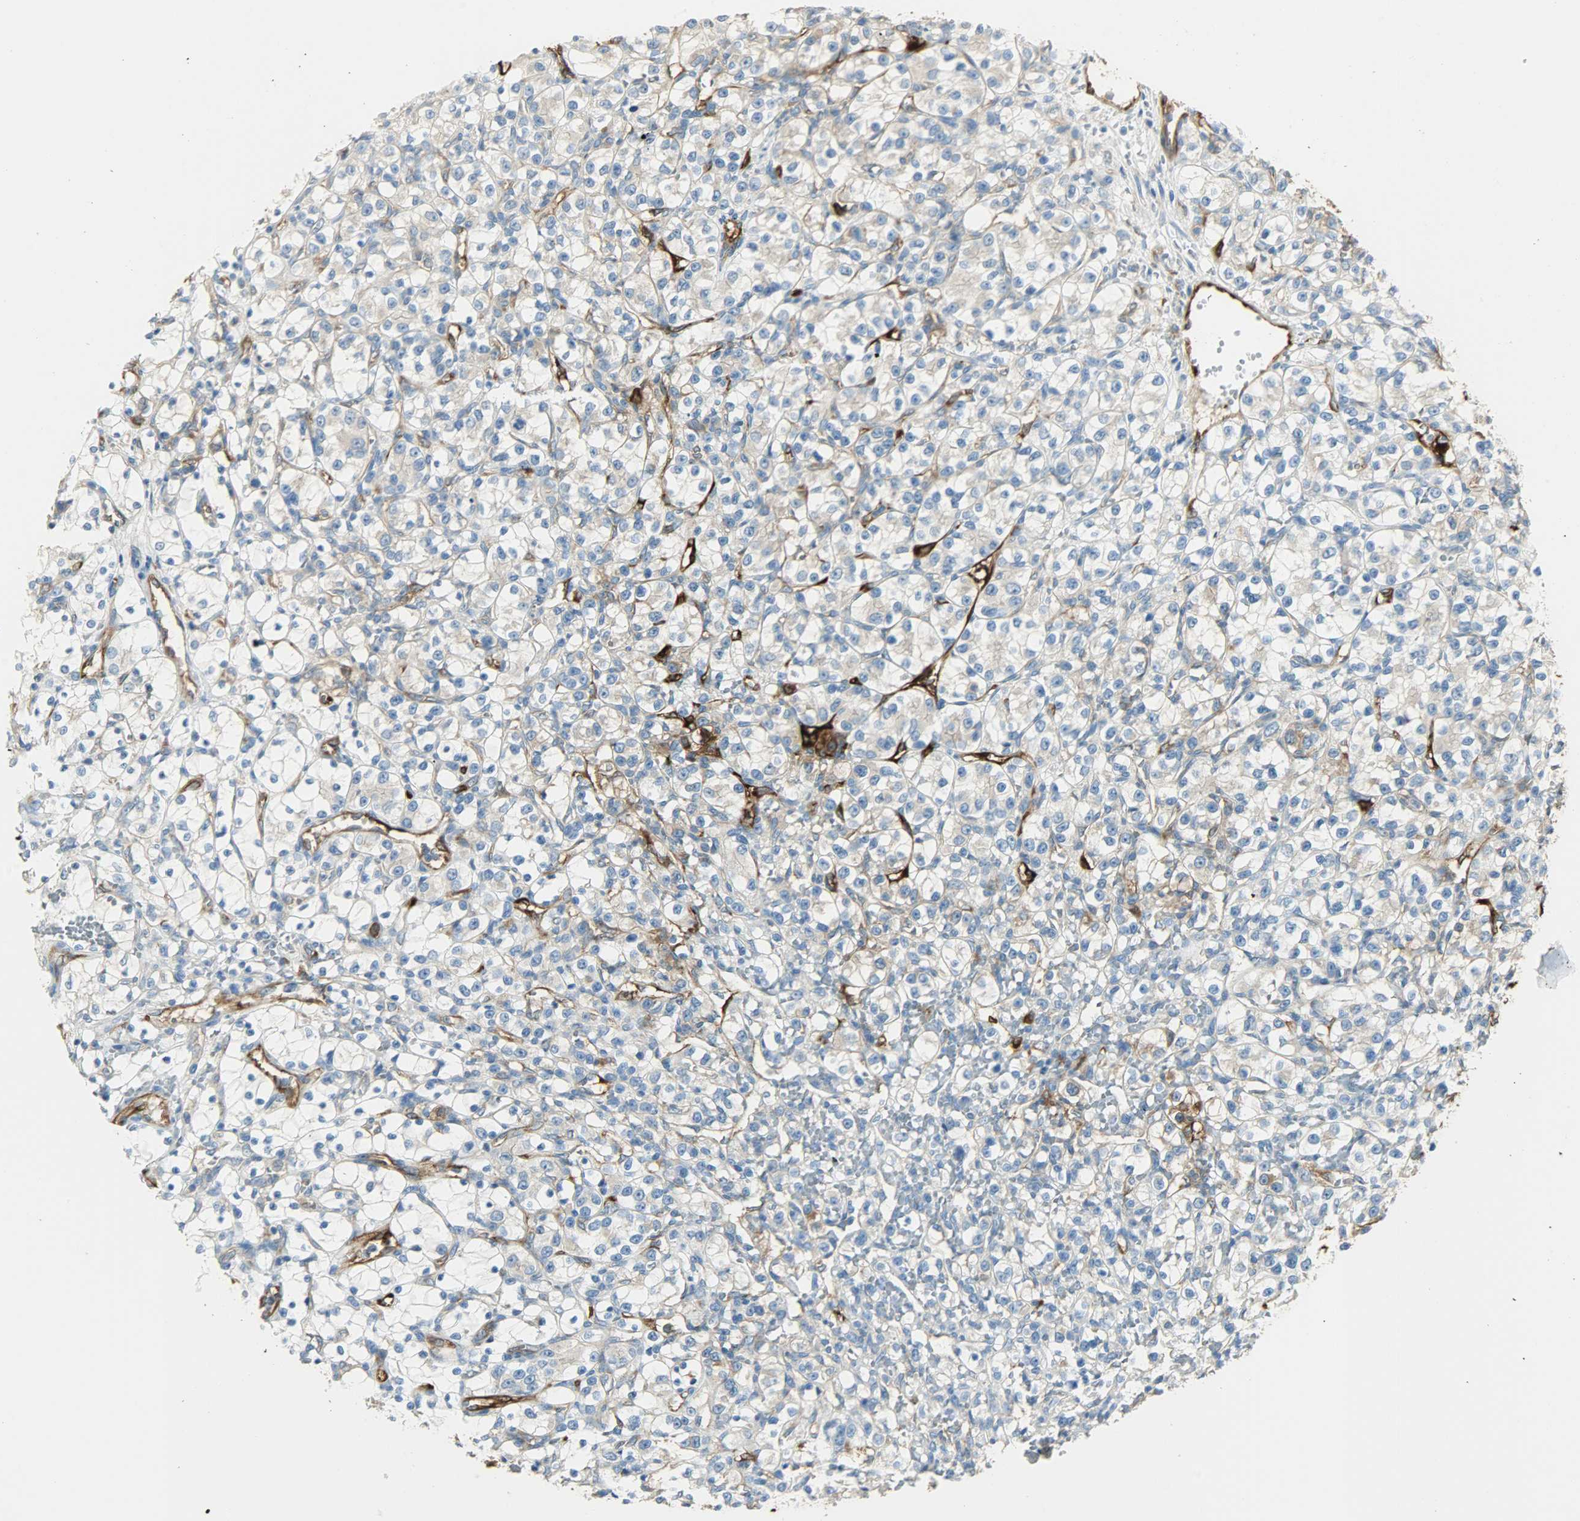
{"staining": {"intensity": "weak", "quantity": "25%-75%", "location": "cytoplasmic/membranous"}, "tissue": "renal cancer", "cell_type": "Tumor cells", "image_type": "cancer", "snomed": [{"axis": "morphology", "description": "Adenocarcinoma, NOS"}, {"axis": "topography", "description": "Kidney"}], "caption": "Immunohistochemical staining of renal cancer (adenocarcinoma) exhibits low levels of weak cytoplasmic/membranous positivity in about 25%-75% of tumor cells. (DAB (3,3'-diaminobenzidine) IHC, brown staining for protein, blue staining for nuclei).", "gene": "WARS1", "patient": {"sex": "female", "age": 69}}